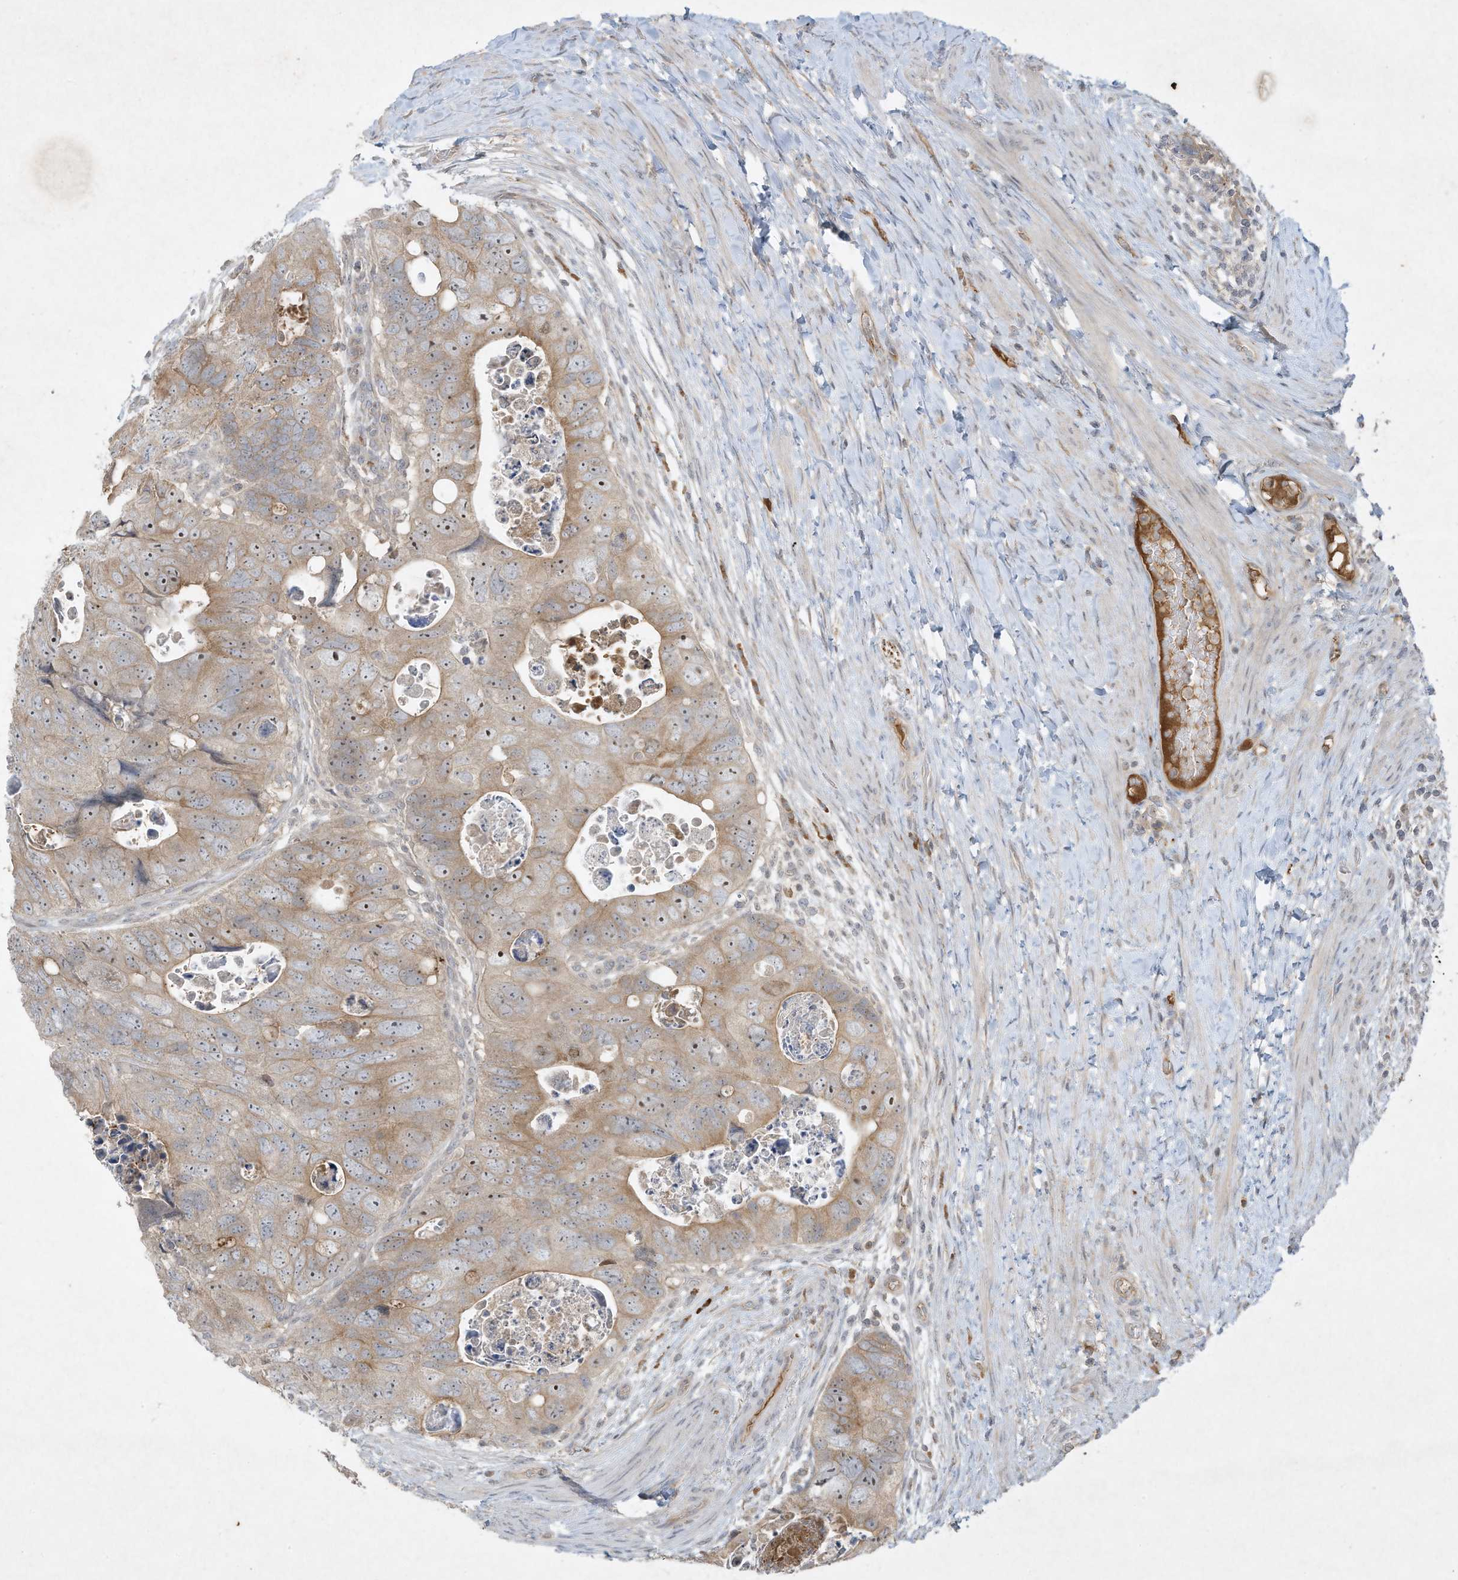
{"staining": {"intensity": "weak", "quantity": ">75%", "location": "cytoplasmic/membranous"}, "tissue": "colorectal cancer", "cell_type": "Tumor cells", "image_type": "cancer", "snomed": [{"axis": "morphology", "description": "Adenocarcinoma, NOS"}, {"axis": "topography", "description": "Rectum"}], "caption": "The immunohistochemical stain shows weak cytoplasmic/membranous positivity in tumor cells of colorectal cancer (adenocarcinoma) tissue.", "gene": "FETUB", "patient": {"sex": "male", "age": 59}}